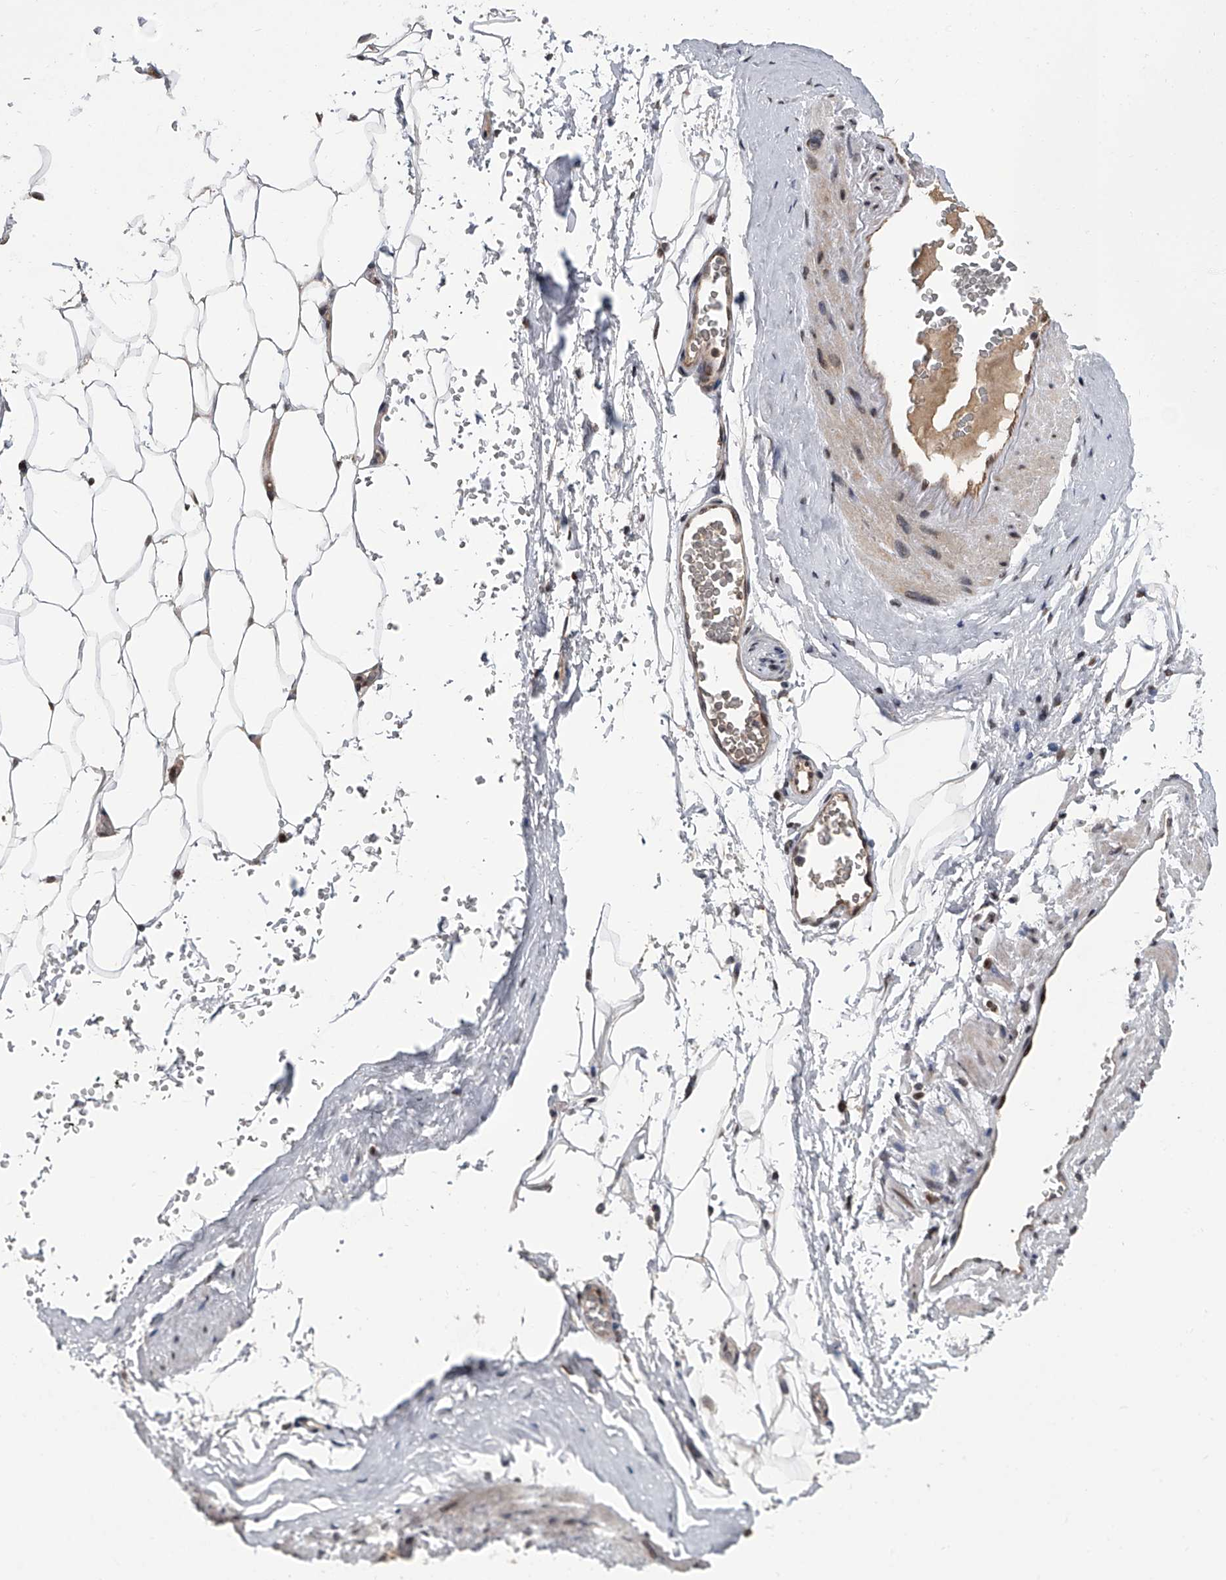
{"staining": {"intensity": "moderate", "quantity": ">75%", "location": "nuclear"}, "tissue": "adipose tissue", "cell_type": "Adipocytes", "image_type": "normal", "snomed": [{"axis": "morphology", "description": "Normal tissue, NOS"}, {"axis": "morphology", "description": "Adenocarcinoma, Low grade"}, {"axis": "topography", "description": "Prostate"}, {"axis": "topography", "description": "Peripheral nerve tissue"}], "caption": "IHC (DAB) staining of benign human adipose tissue demonstrates moderate nuclear protein staining in about >75% of adipocytes.", "gene": "ZNF426", "patient": {"sex": "male", "age": 63}}